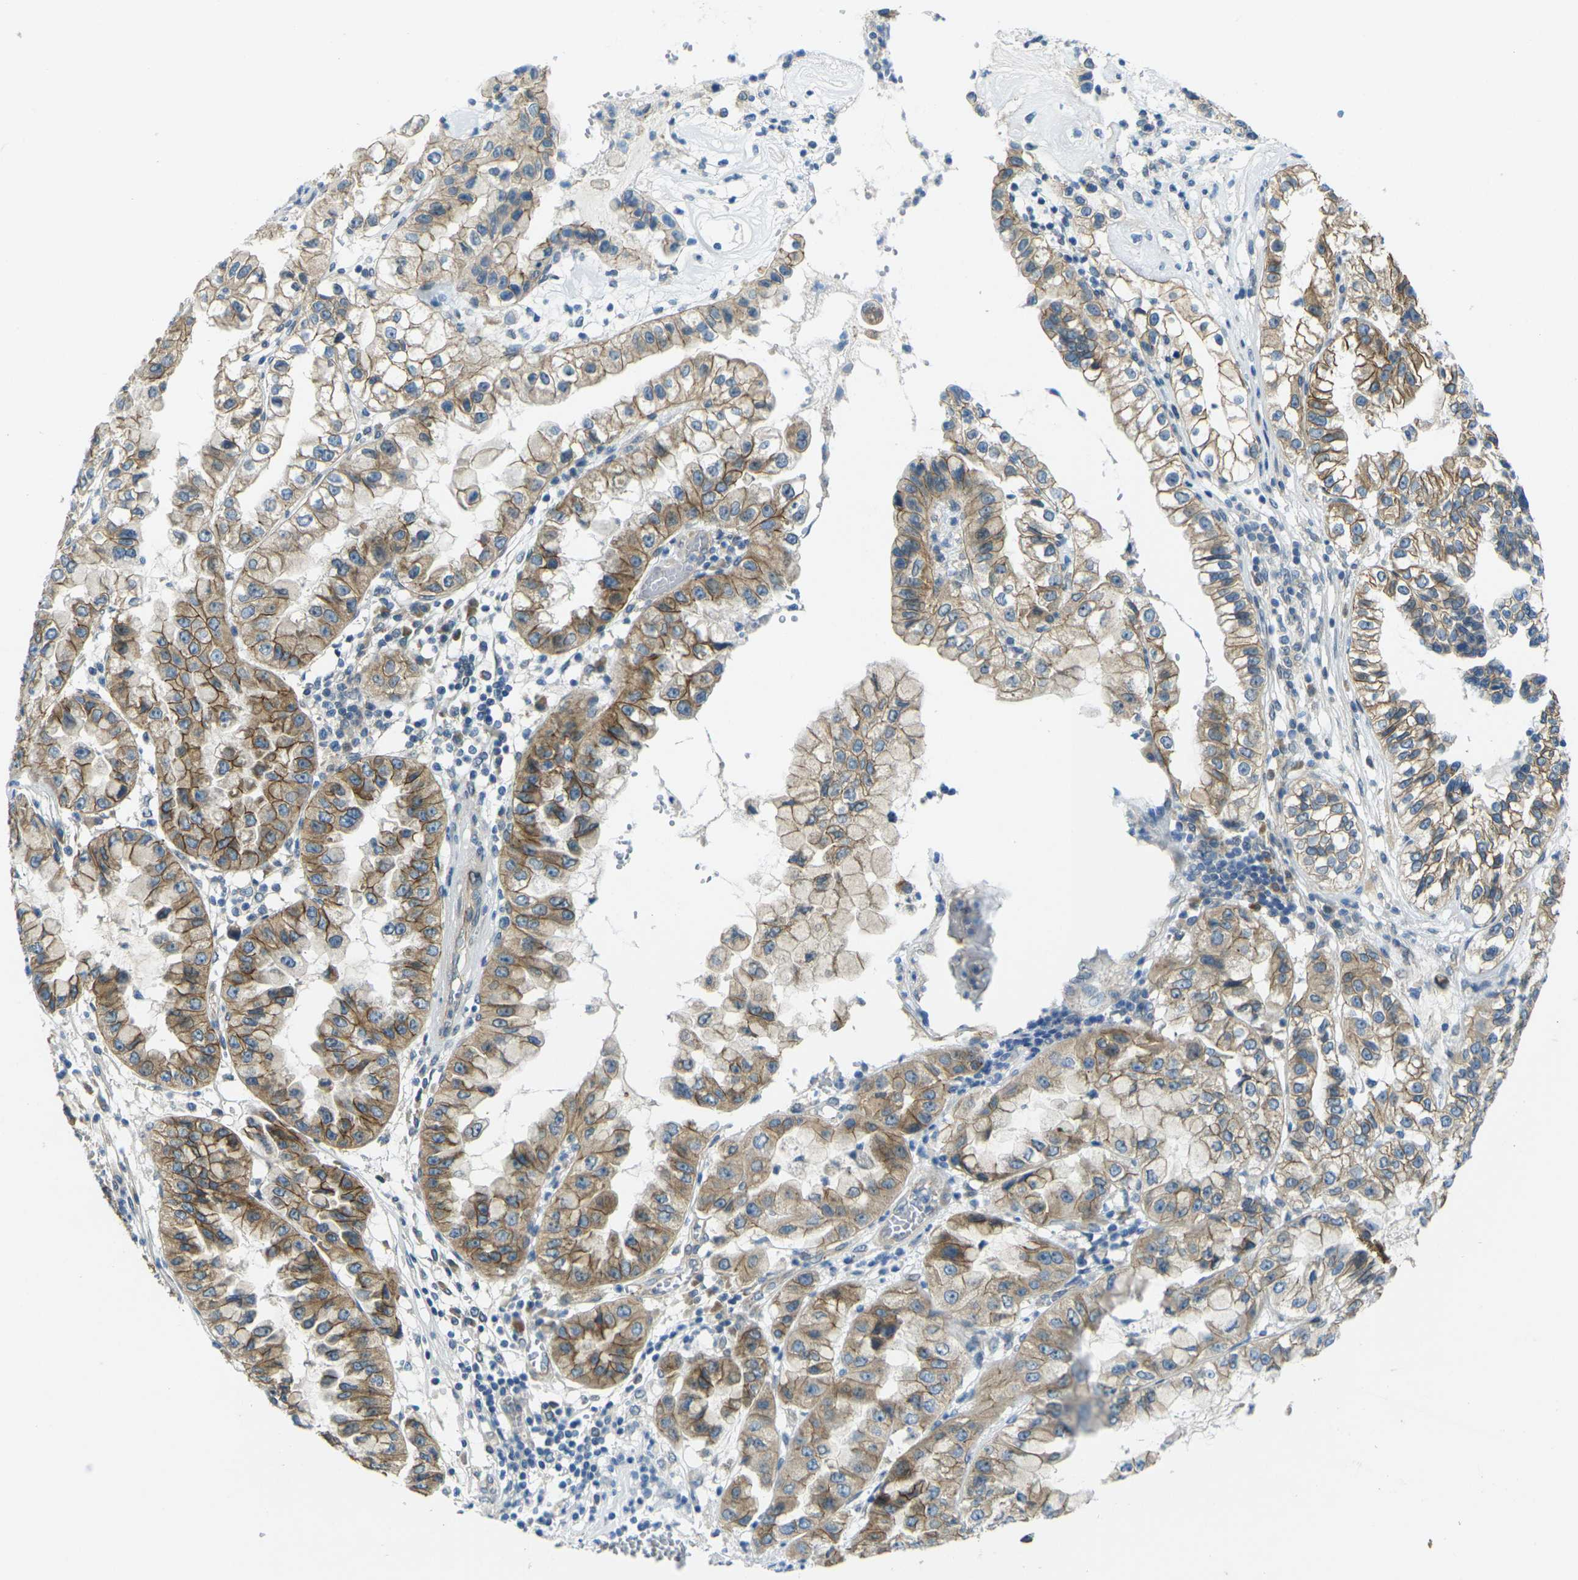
{"staining": {"intensity": "moderate", "quantity": ">75%", "location": "cytoplasmic/membranous"}, "tissue": "liver cancer", "cell_type": "Tumor cells", "image_type": "cancer", "snomed": [{"axis": "morphology", "description": "Cholangiocarcinoma"}, {"axis": "topography", "description": "Liver"}], "caption": "IHC micrograph of neoplastic tissue: human liver cholangiocarcinoma stained using immunohistochemistry exhibits medium levels of moderate protein expression localized specifically in the cytoplasmic/membranous of tumor cells, appearing as a cytoplasmic/membranous brown color.", "gene": "RHBDD1", "patient": {"sex": "female", "age": 79}}